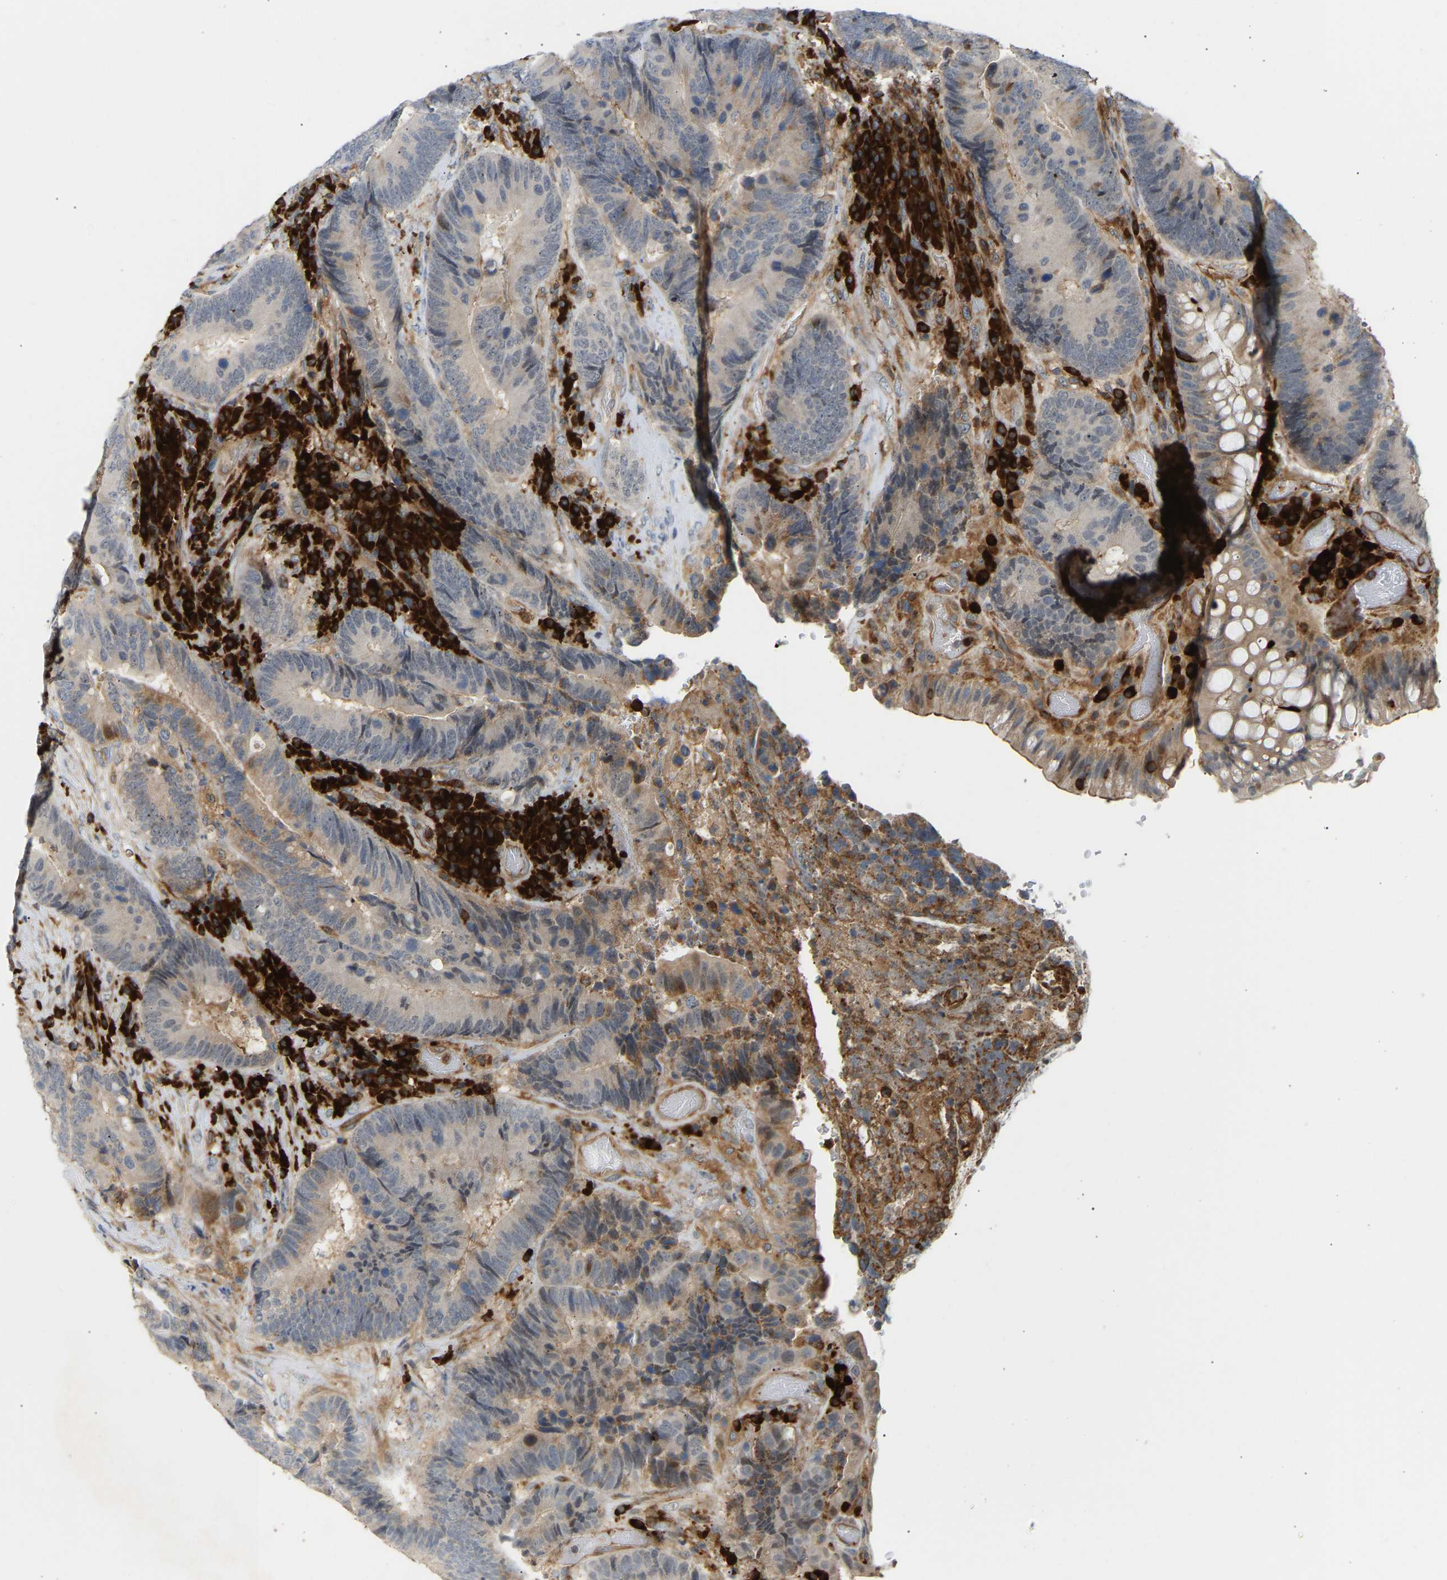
{"staining": {"intensity": "weak", "quantity": "<25%", "location": "cytoplasmic/membranous"}, "tissue": "colorectal cancer", "cell_type": "Tumor cells", "image_type": "cancer", "snomed": [{"axis": "morphology", "description": "Adenocarcinoma, NOS"}, {"axis": "topography", "description": "Rectum"}], "caption": "This is an immunohistochemistry image of human adenocarcinoma (colorectal). There is no staining in tumor cells.", "gene": "PLCG2", "patient": {"sex": "female", "age": 89}}